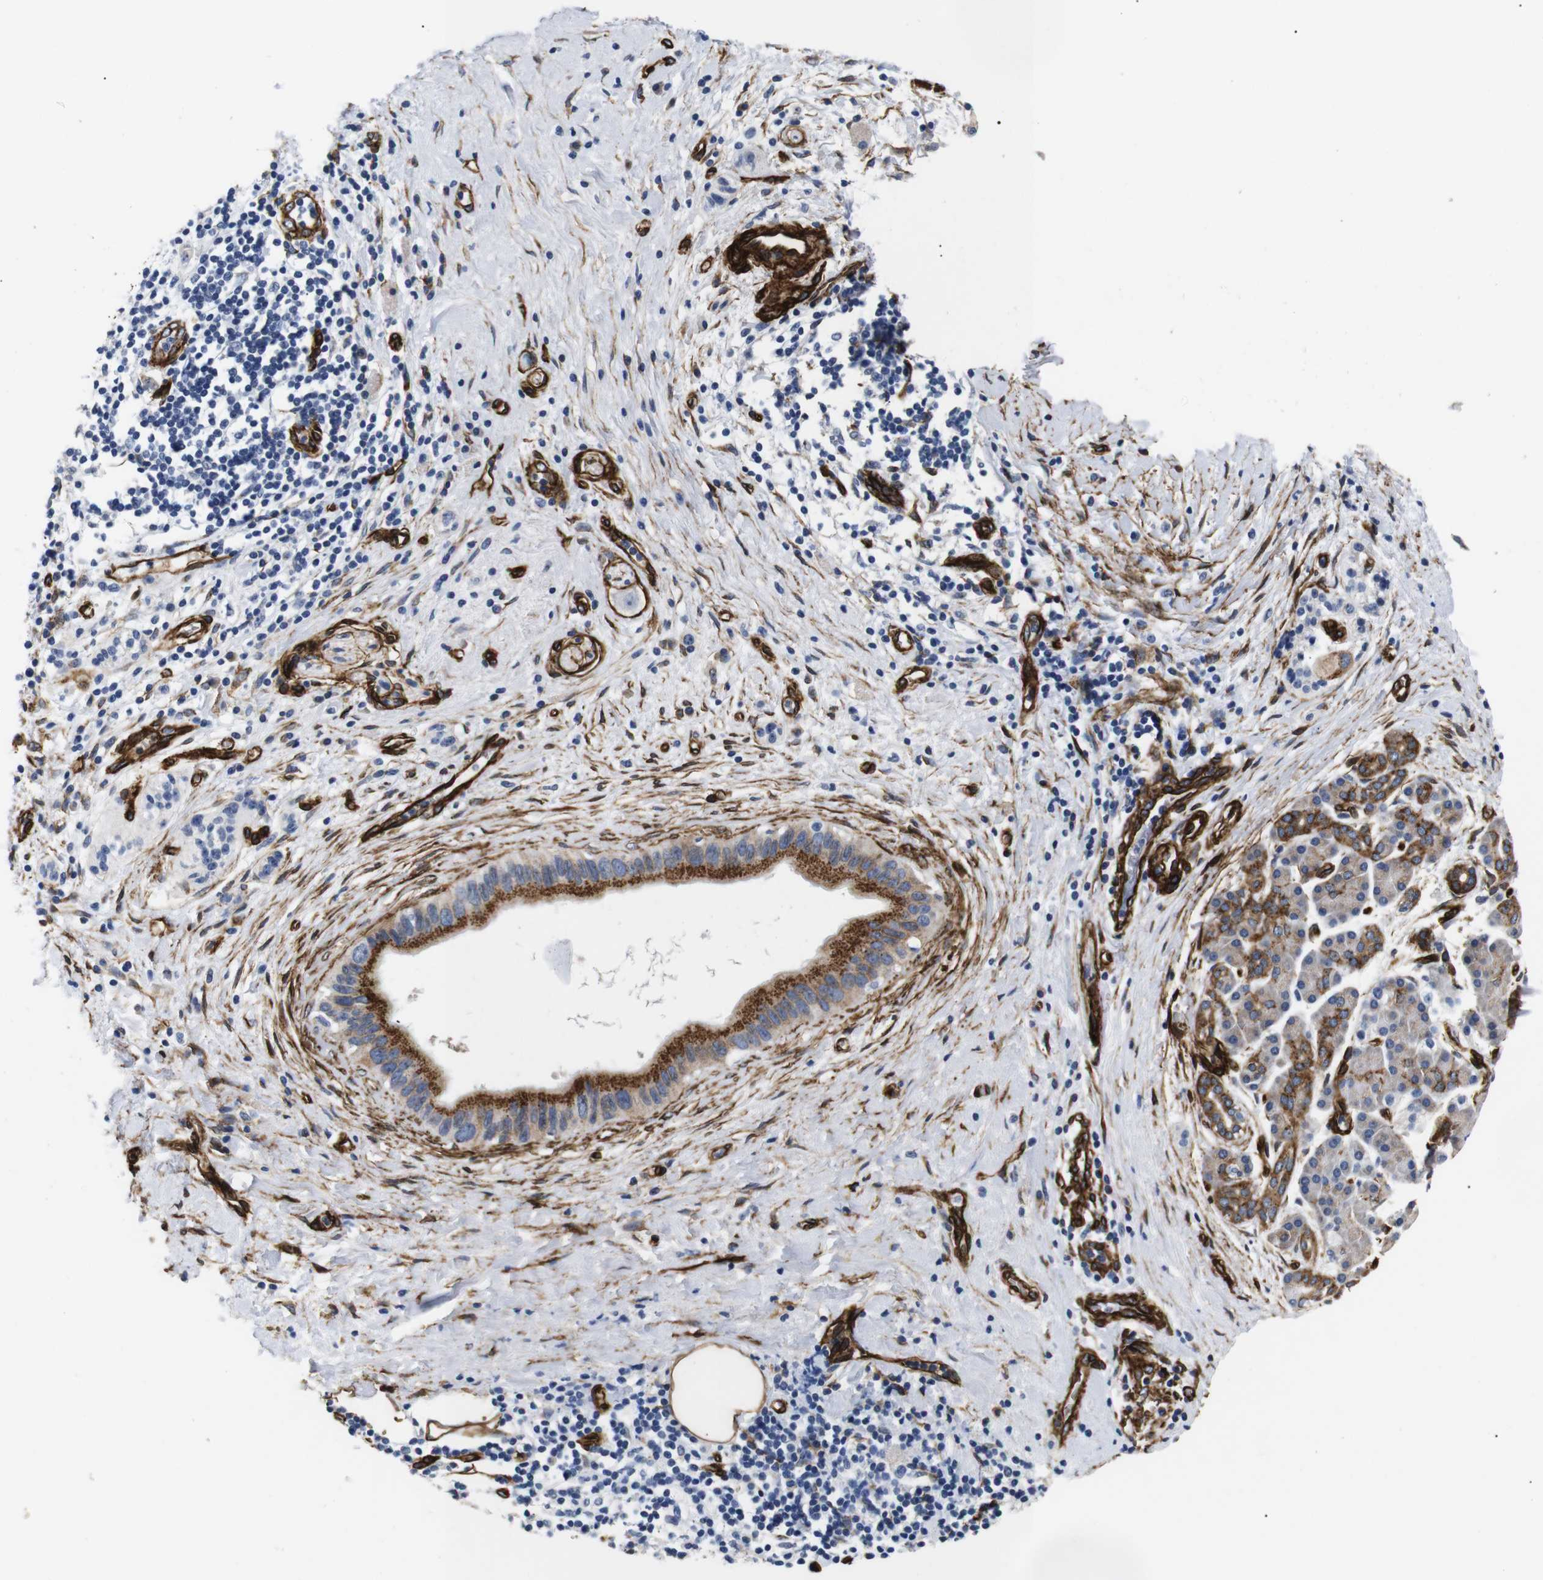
{"staining": {"intensity": "strong", "quantity": ">75%", "location": "cytoplasmic/membranous"}, "tissue": "pancreatic cancer", "cell_type": "Tumor cells", "image_type": "cancer", "snomed": [{"axis": "morphology", "description": "Adenocarcinoma, NOS"}, {"axis": "topography", "description": "Pancreas"}], "caption": "A high-resolution micrograph shows IHC staining of pancreatic adenocarcinoma, which reveals strong cytoplasmic/membranous expression in approximately >75% of tumor cells.", "gene": "CAV2", "patient": {"sex": "male", "age": 55}}